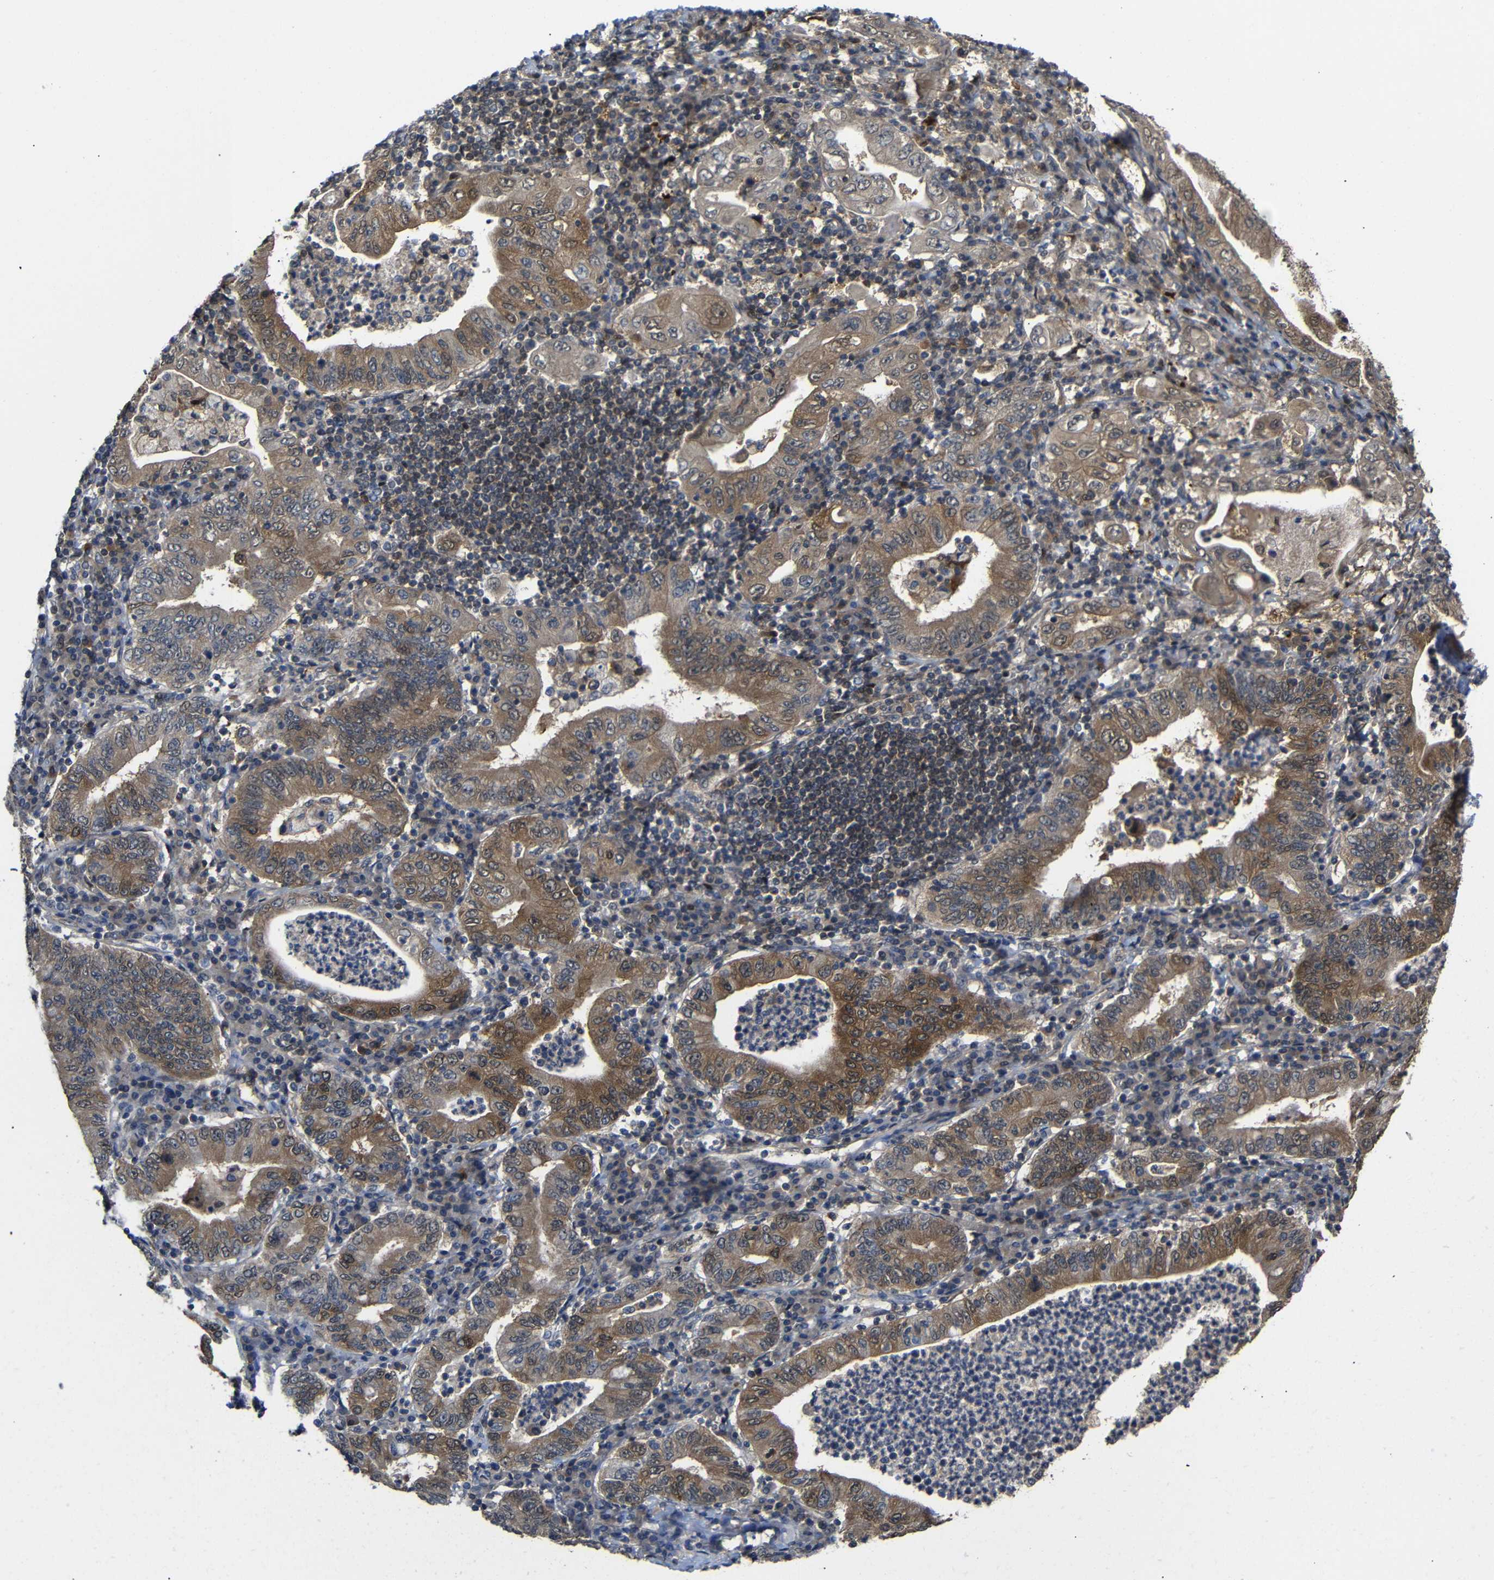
{"staining": {"intensity": "moderate", "quantity": ">75%", "location": "cytoplasmic/membranous,nuclear"}, "tissue": "stomach cancer", "cell_type": "Tumor cells", "image_type": "cancer", "snomed": [{"axis": "morphology", "description": "Normal tissue, NOS"}, {"axis": "morphology", "description": "Adenocarcinoma, NOS"}, {"axis": "topography", "description": "Esophagus"}, {"axis": "topography", "description": "Stomach, upper"}, {"axis": "topography", "description": "Peripheral nerve tissue"}], "caption": "DAB immunohistochemical staining of human stomach adenocarcinoma exhibits moderate cytoplasmic/membranous and nuclear protein positivity in approximately >75% of tumor cells.", "gene": "ATG12", "patient": {"sex": "male", "age": 62}}